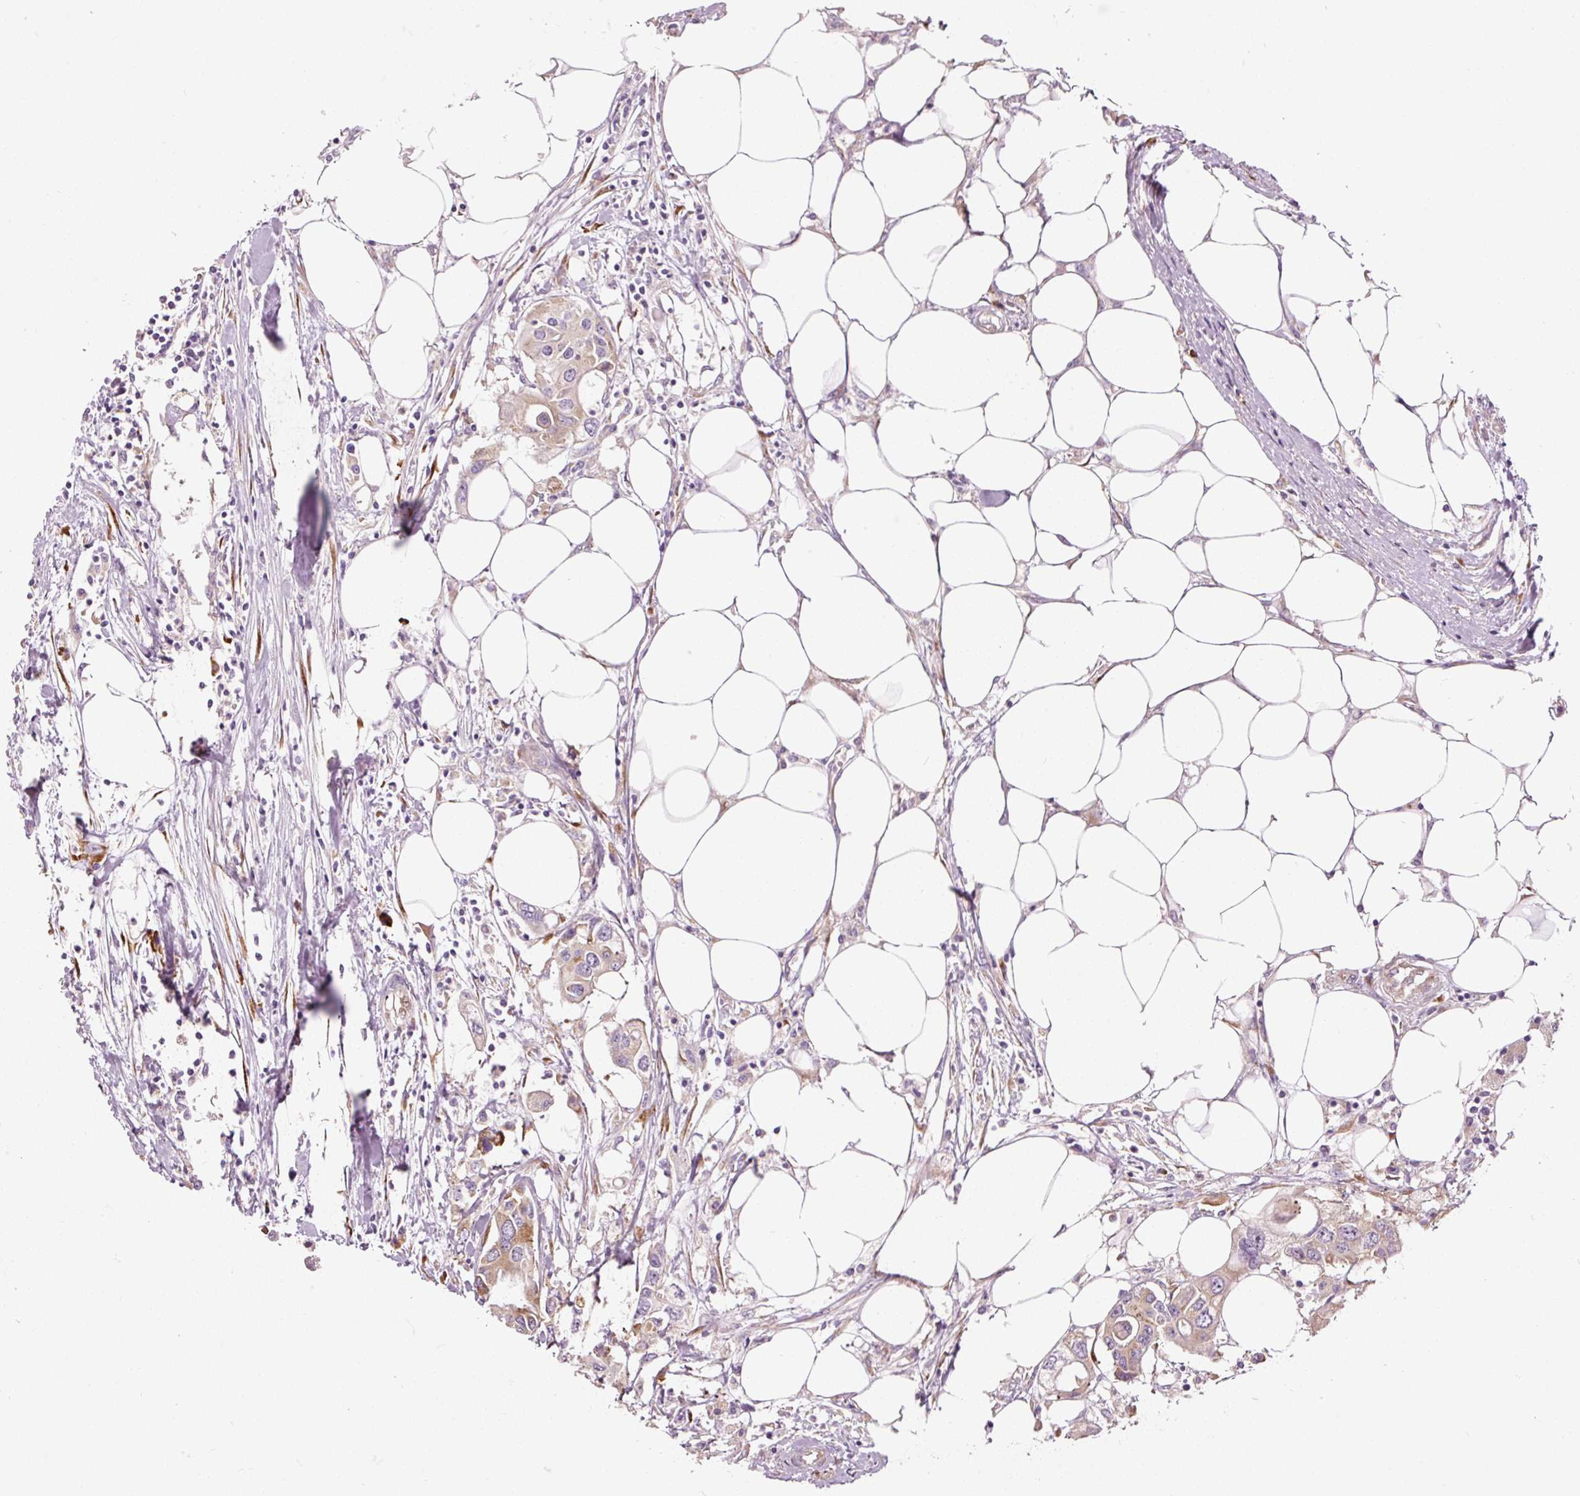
{"staining": {"intensity": "weak", "quantity": ">75%", "location": "cytoplasmic/membranous"}, "tissue": "colorectal cancer", "cell_type": "Tumor cells", "image_type": "cancer", "snomed": [{"axis": "morphology", "description": "Adenocarcinoma, NOS"}, {"axis": "topography", "description": "Colon"}], "caption": "Immunohistochemical staining of colorectal cancer (adenocarcinoma) reveals low levels of weak cytoplasmic/membranous protein expression in about >75% of tumor cells.", "gene": "RPL10A", "patient": {"sex": "male", "age": 77}}